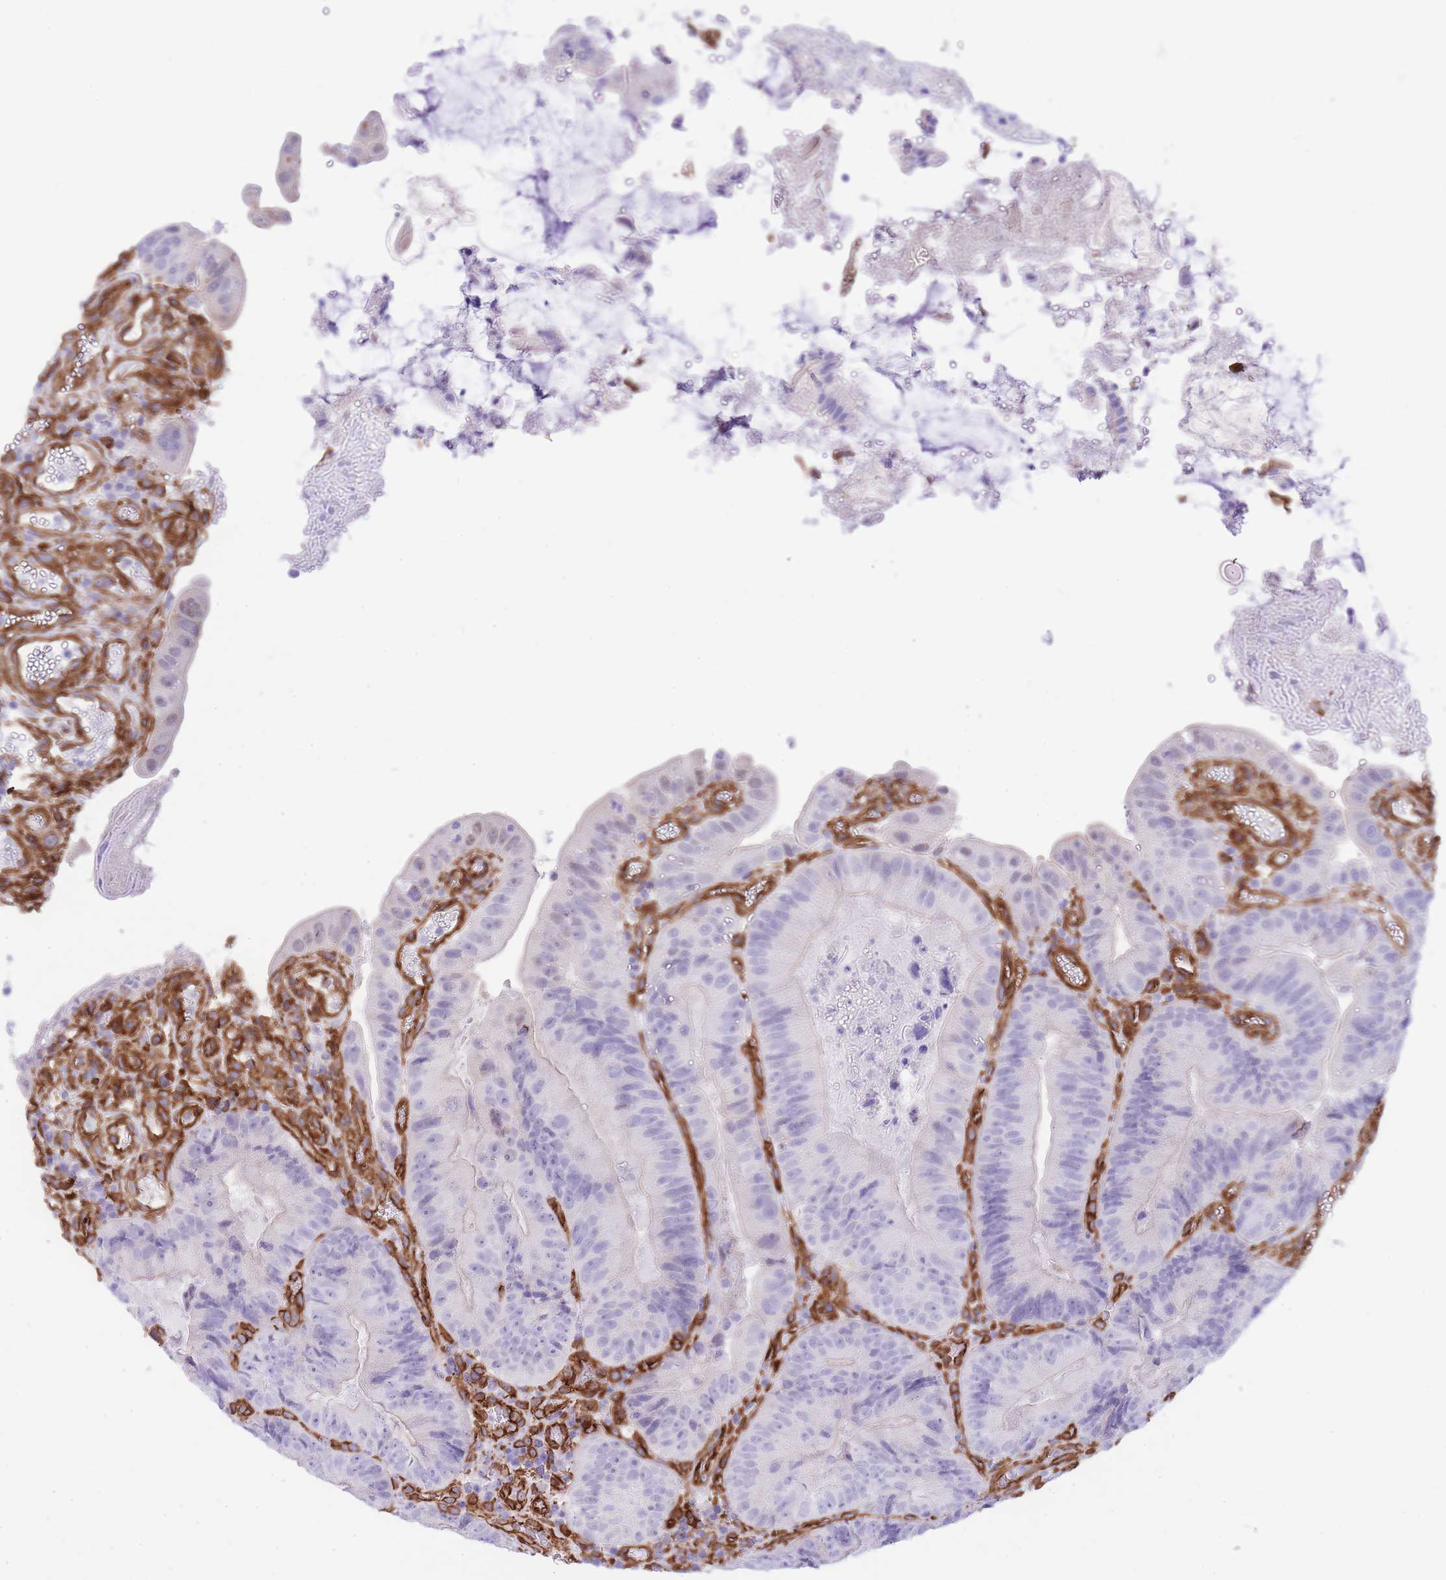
{"staining": {"intensity": "negative", "quantity": "none", "location": "none"}, "tissue": "colorectal cancer", "cell_type": "Tumor cells", "image_type": "cancer", "snomed": [{"axis": "morphology", "description": "Adenocarcinoma, NOS"}, {"axis": "topography", "description": "Colon"}], "caption": "A high-resolution micrograph shows immunohistochemistry (IHC) staining of colorectal cancer (adenocarcinoma), which shows no significant staining in tumor cells.", "gene": "CAVIN1", "patient": {"sex": "female", "age": 86}}